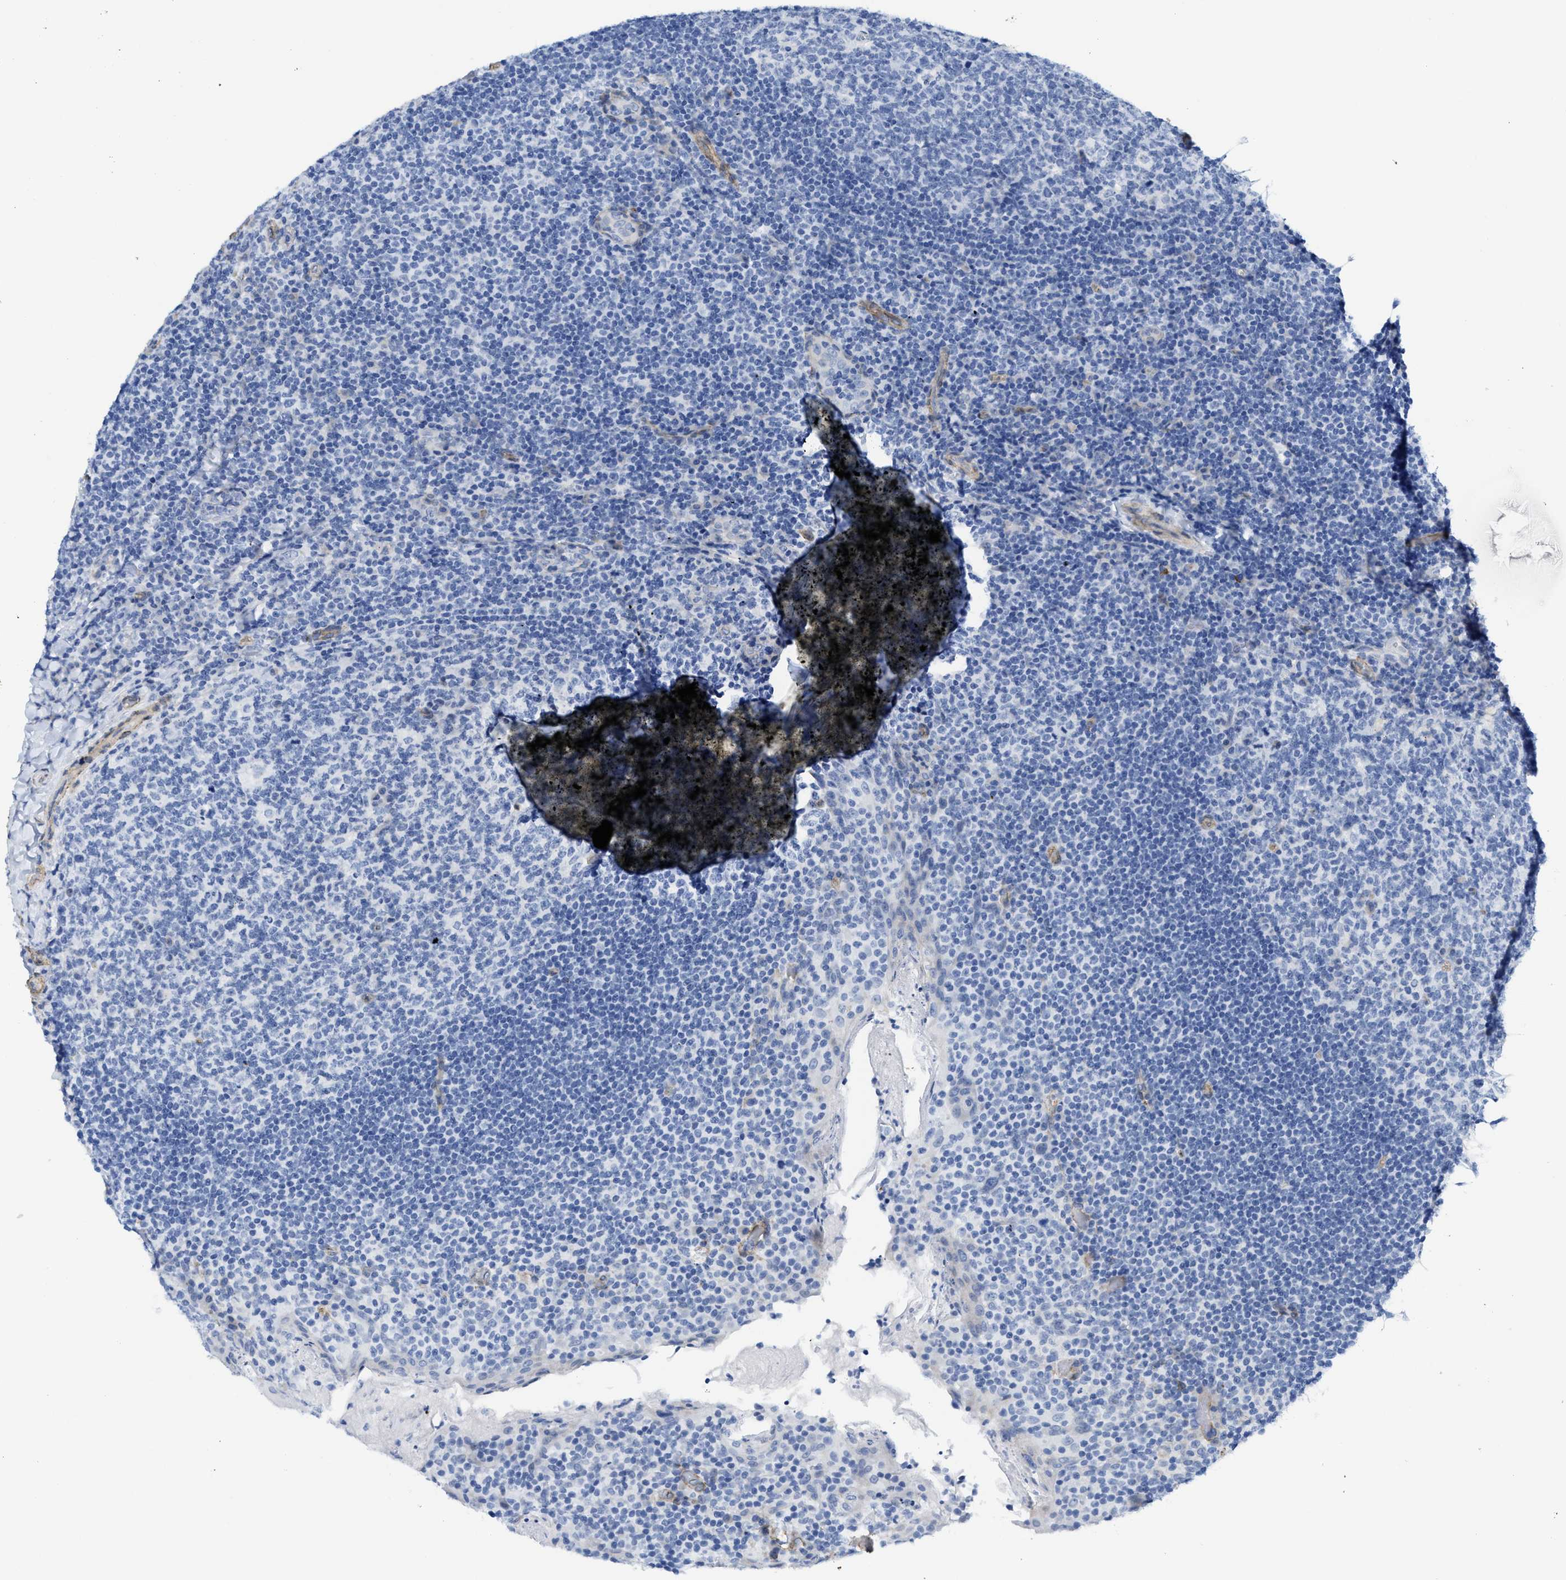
{"staining": {"intensity": "negative", "quantity": "none", "location": "none"}, "tissue": "tonsil", "cell_type": "Germinal center cells", "image_type": "normal", "snomed": [{"axis": "morphology", "description": "Normal tissue, NOS"}, {"axis": "topography", "description": "Tonsil"}], "caption": "A high-resolution image shows immunohistochemistry (IHC) staining of benign tonsil, which shows no significant staining in germinal center cells. The staining was performed using DAB (3,3'-diaminobenzidine) to visualize the protein expression in brown, while the nuclei were stained in blue with hematoxylin (Magnification: 20x).", "gene": "TUB", "patient": {"sex": "male", "age": 17}}